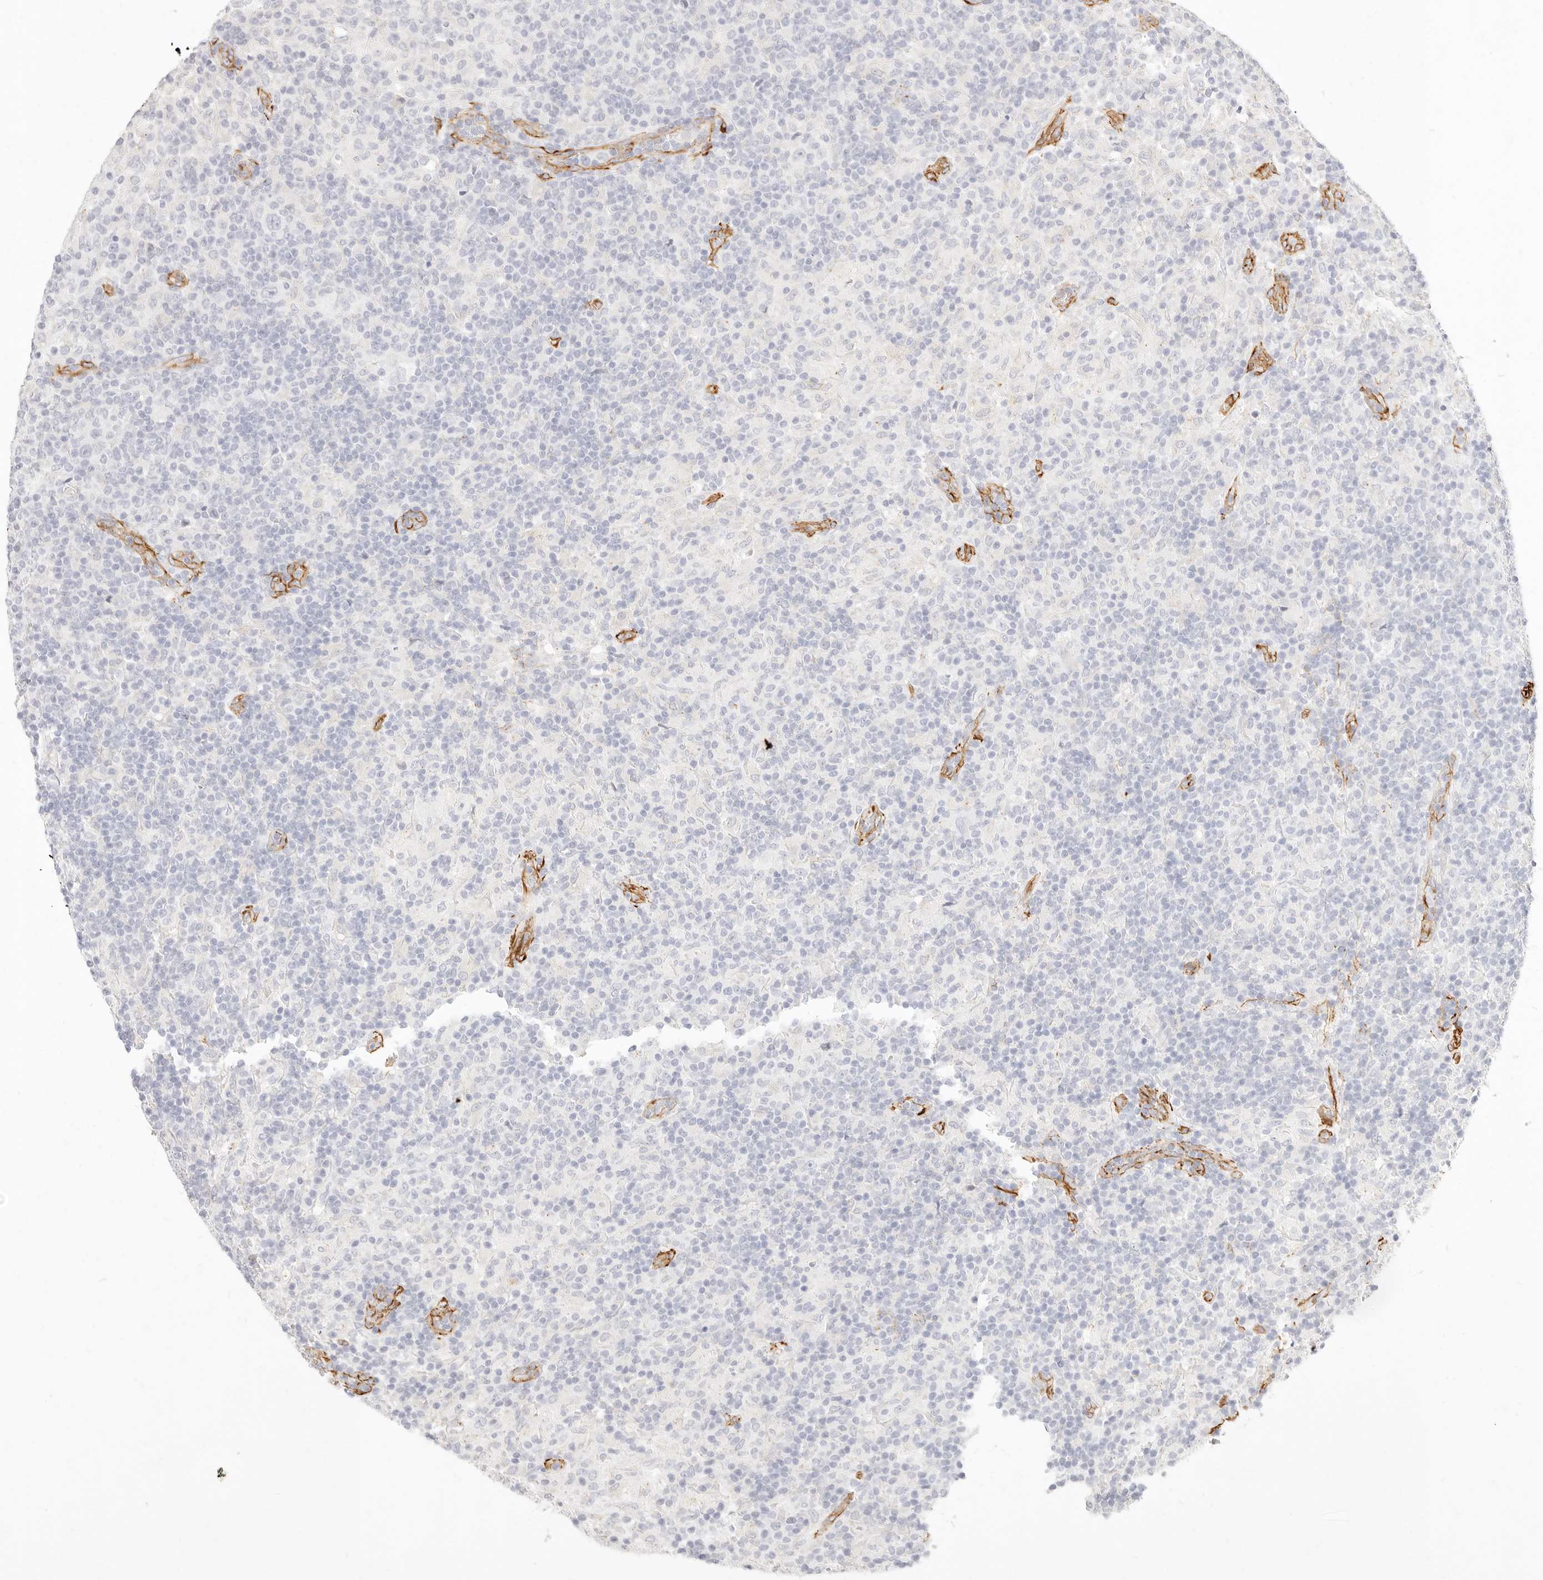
{"staining": {"intensity": "negative", "quantity": "none", "location": "none"}, "tissue": "lymphoma", "cell_type": "Tumor cells", "image_type": "cancer", "snomed": [{"axis": "morphology", "description": "Hodgkin's disease, NOS"}, {"axis": "topography", "description": "Lymph node"}], "caption": "This is an IHC histopathology image of human lymphoma. There is no expression in tumor cells.", "gene": "NUS1", "patient": {"sex": "male", "age": 70}}